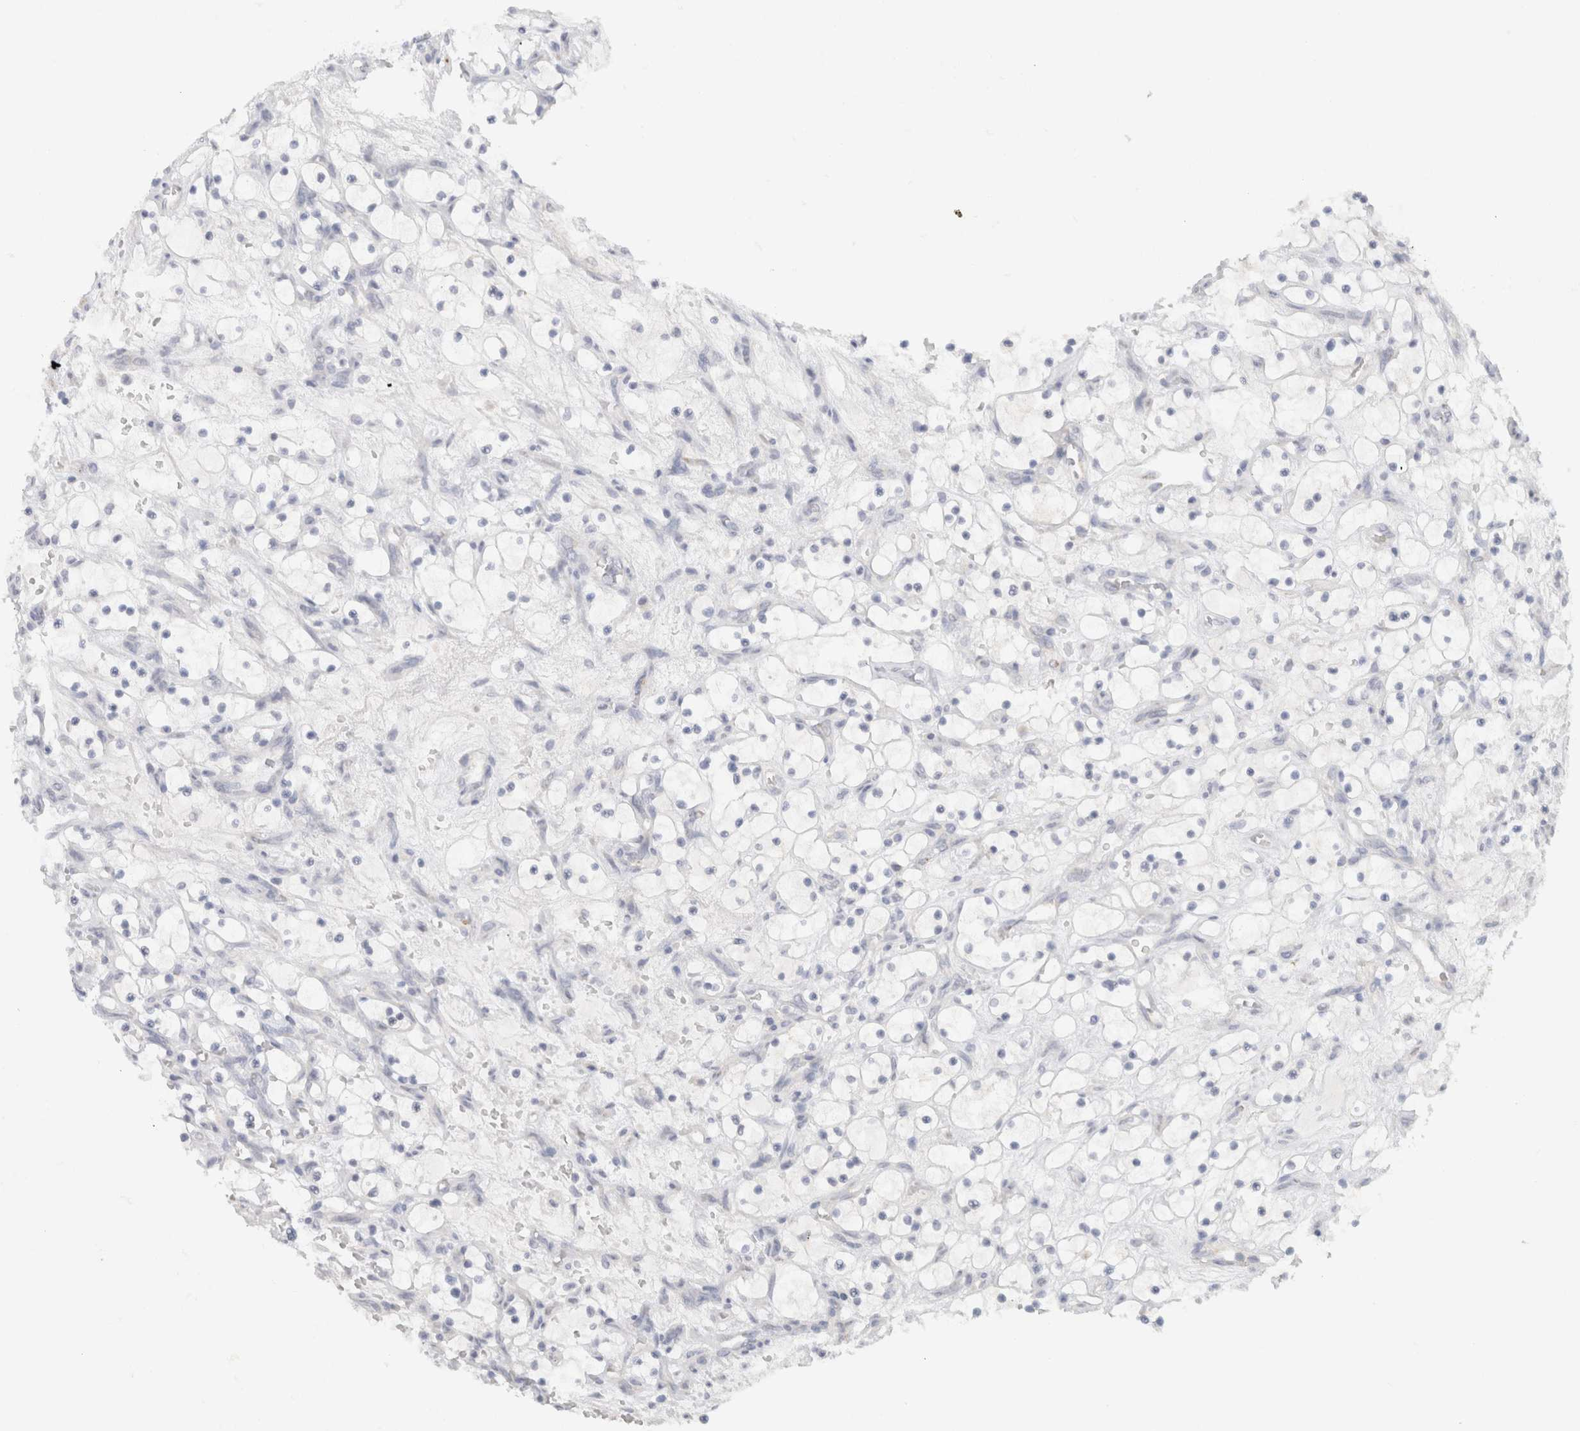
{"staining": {"intensity": "negative", "quantity": "none", "location": "none"}, "tissue": "renal cancer", "cell_type": "Tumor cells", "image_type": "cancer", "snomed": [{"axis": "morphology", "description": "Adenocarcinoma, NOS"}, {"axis": "topography", "description": "Kidney"}], "caption": "IHC histopathology image of neoplastic tissue: renal cancer stained with DAB (3,3'-diaminobenzidine) demonstrates no significant protein expression in tumor cells. The staining is performed using DAB (3,3'-diaminobenzidine) brown chromogen with nuclei counter-stained in using hematoxylin.", "gene": "CHRM4", "patient": {"sex": "female", "age": 69}}